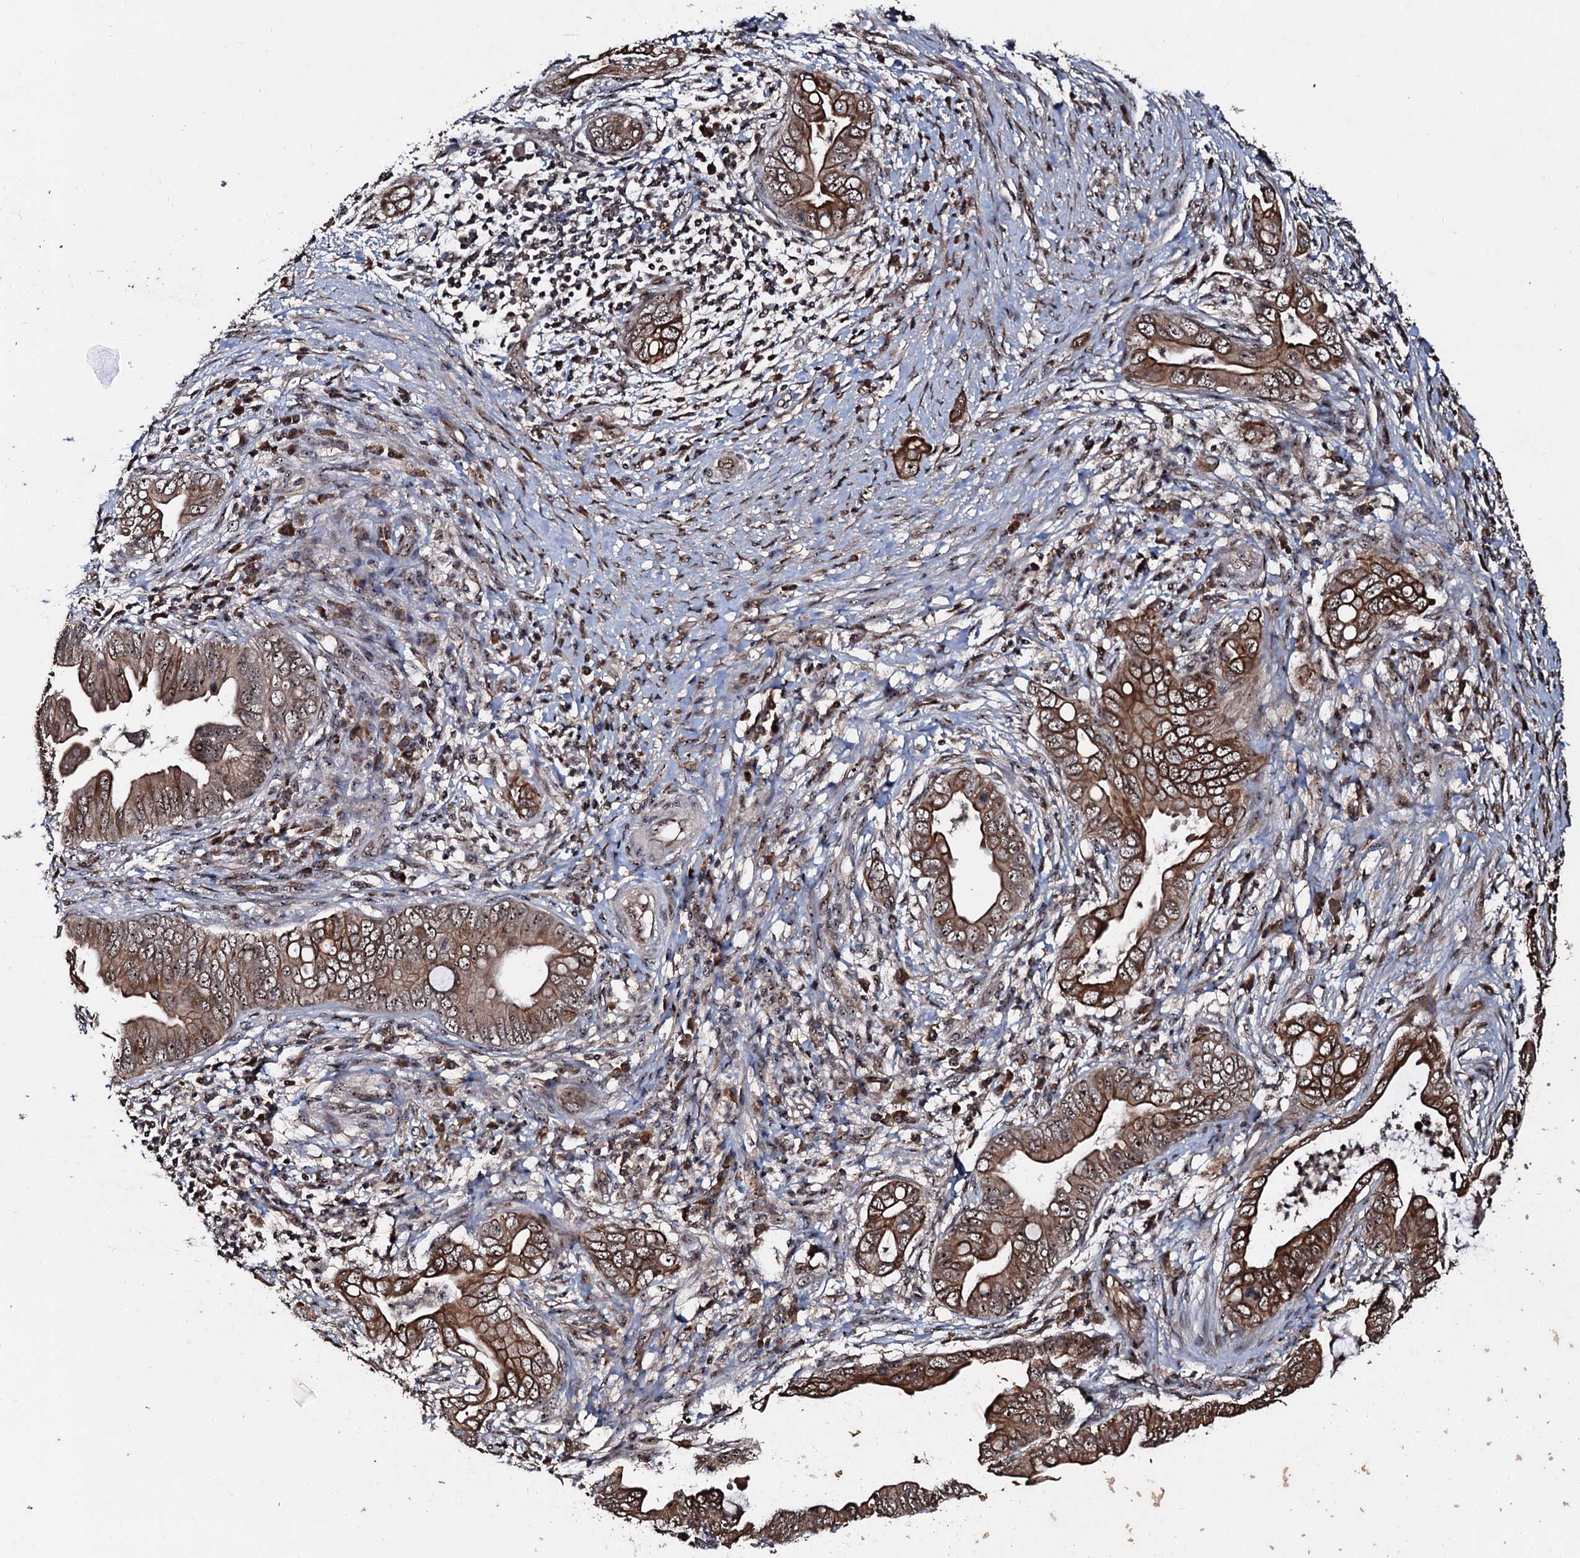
{"staining": {"intensity": "moderate", "quantity": ">75%", "location": "cytoplasmic/membranous,nuclear"}, "tissue": "pancreatic cancer", "cell_type": "Tumor cells", "image_type": "cancer", "snomed": [{"axis": "morphology", "description": "Adenocarcinoma, NOS"}, {"axis": "topography", "description": "Pancreas"}], "caption": "Immunohistochemical staining of adenocarcinoma (pancreatic) shows moderate cytoplasmic/membranous and nuclear protein staining in about >75% of tumor cells. The protein of interest is stained brown, and the nuclei are stained in blue (DAB IHC with brightfield microscopy, high magnification).", "gene": "SUPT7L", "patient": {"sex": "male", "age": 75}}